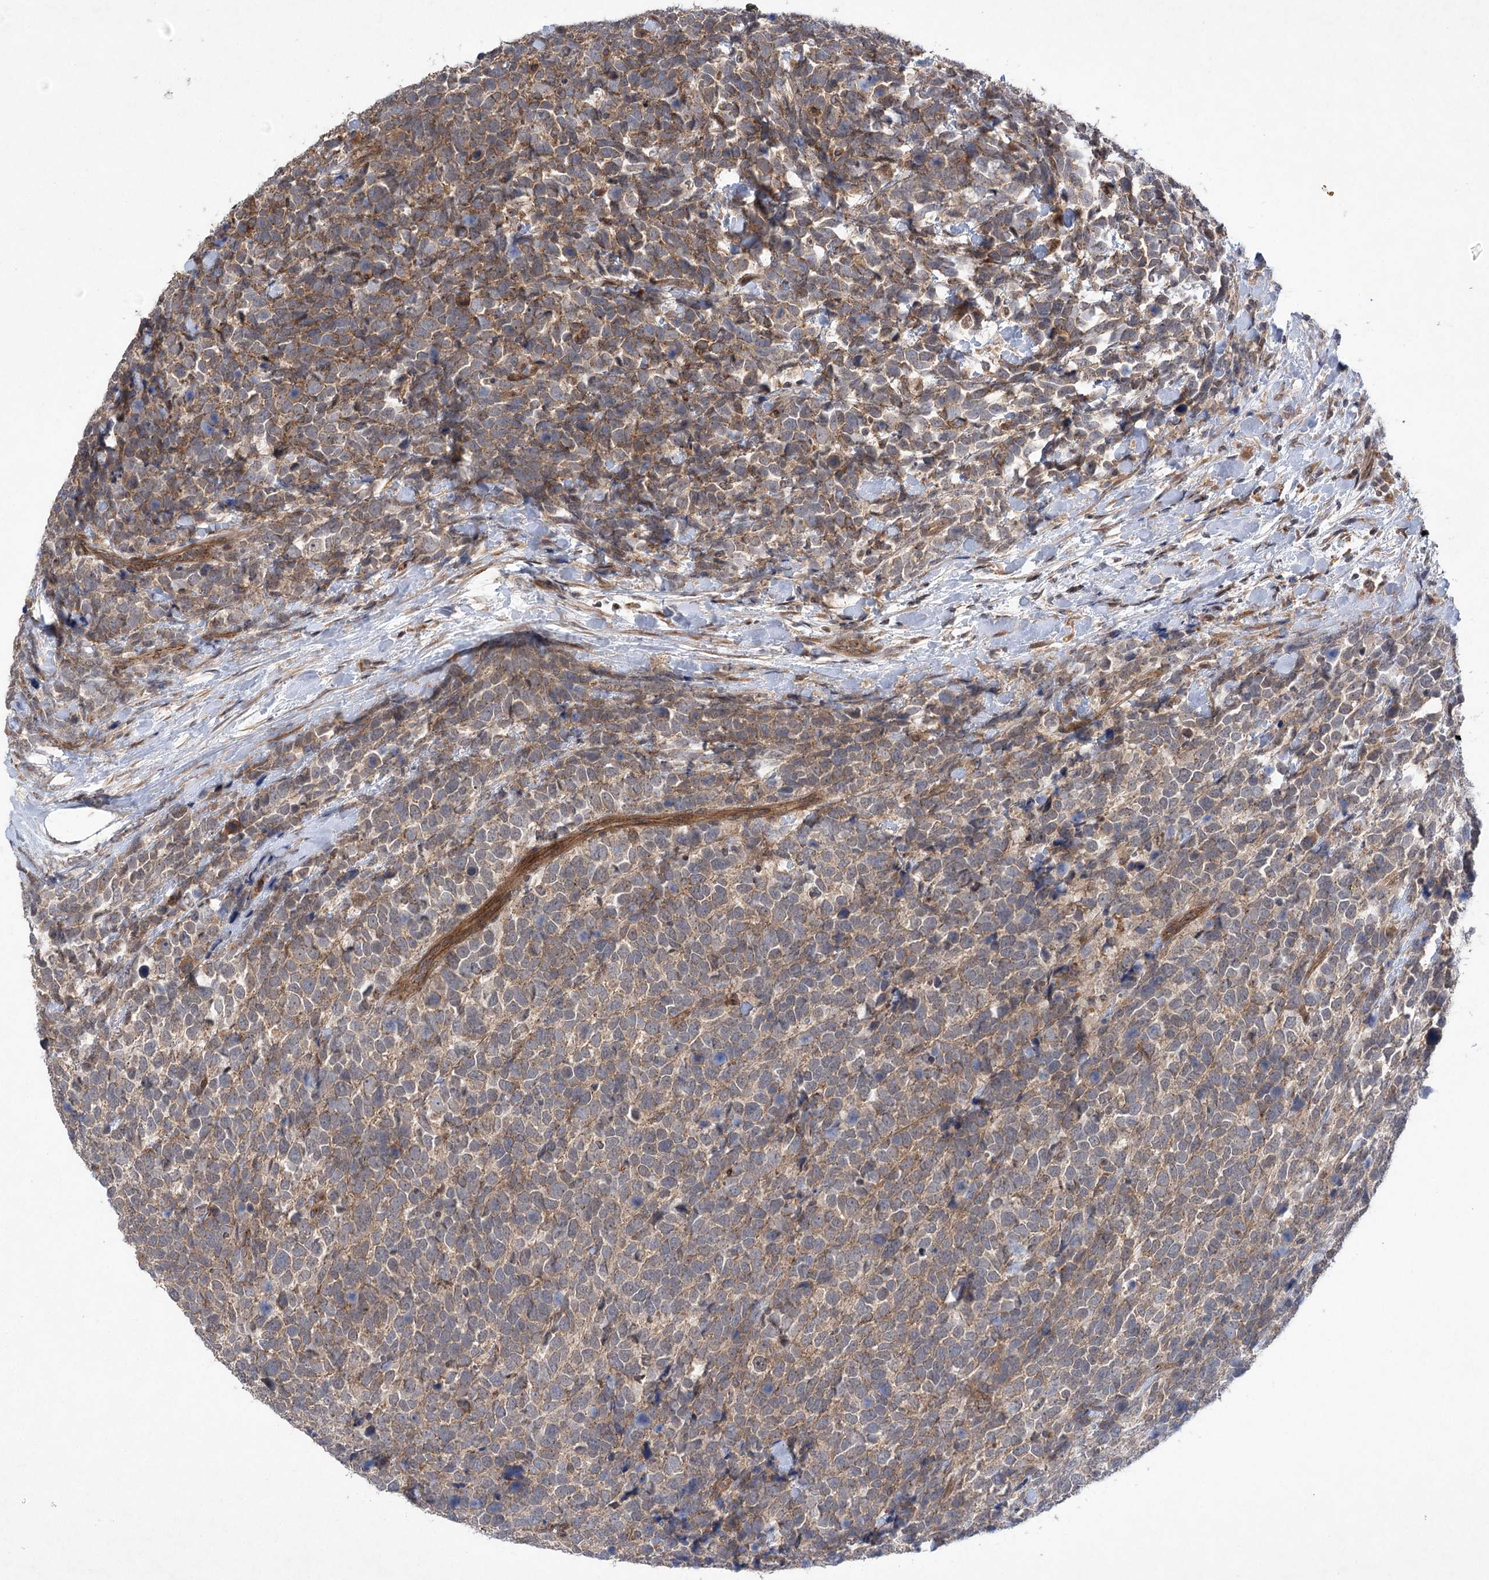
{"staining": {"intensity": "weak", "quantity": ">75%", "location": "cytoplasmic/membranous"}, "tissue": "urothelial cancer", "cell_type": "Tumor cells", "image_type": "cancer", "snomed": [{"axis": "morphology", "description": "Urothelial carcinoma, High grade"}, {"axis": "topography", "description": "Urinary bladder"}], "caption": "A high-resolution photomicrograph shows immunohistochemistry staining of urothelial cancer, which exhibits weak cytoplasmic/membranous expression in approximately >75% of tumor cells.", "gene": "METTL24", "patient": {"sex": "female", "age": 82}}